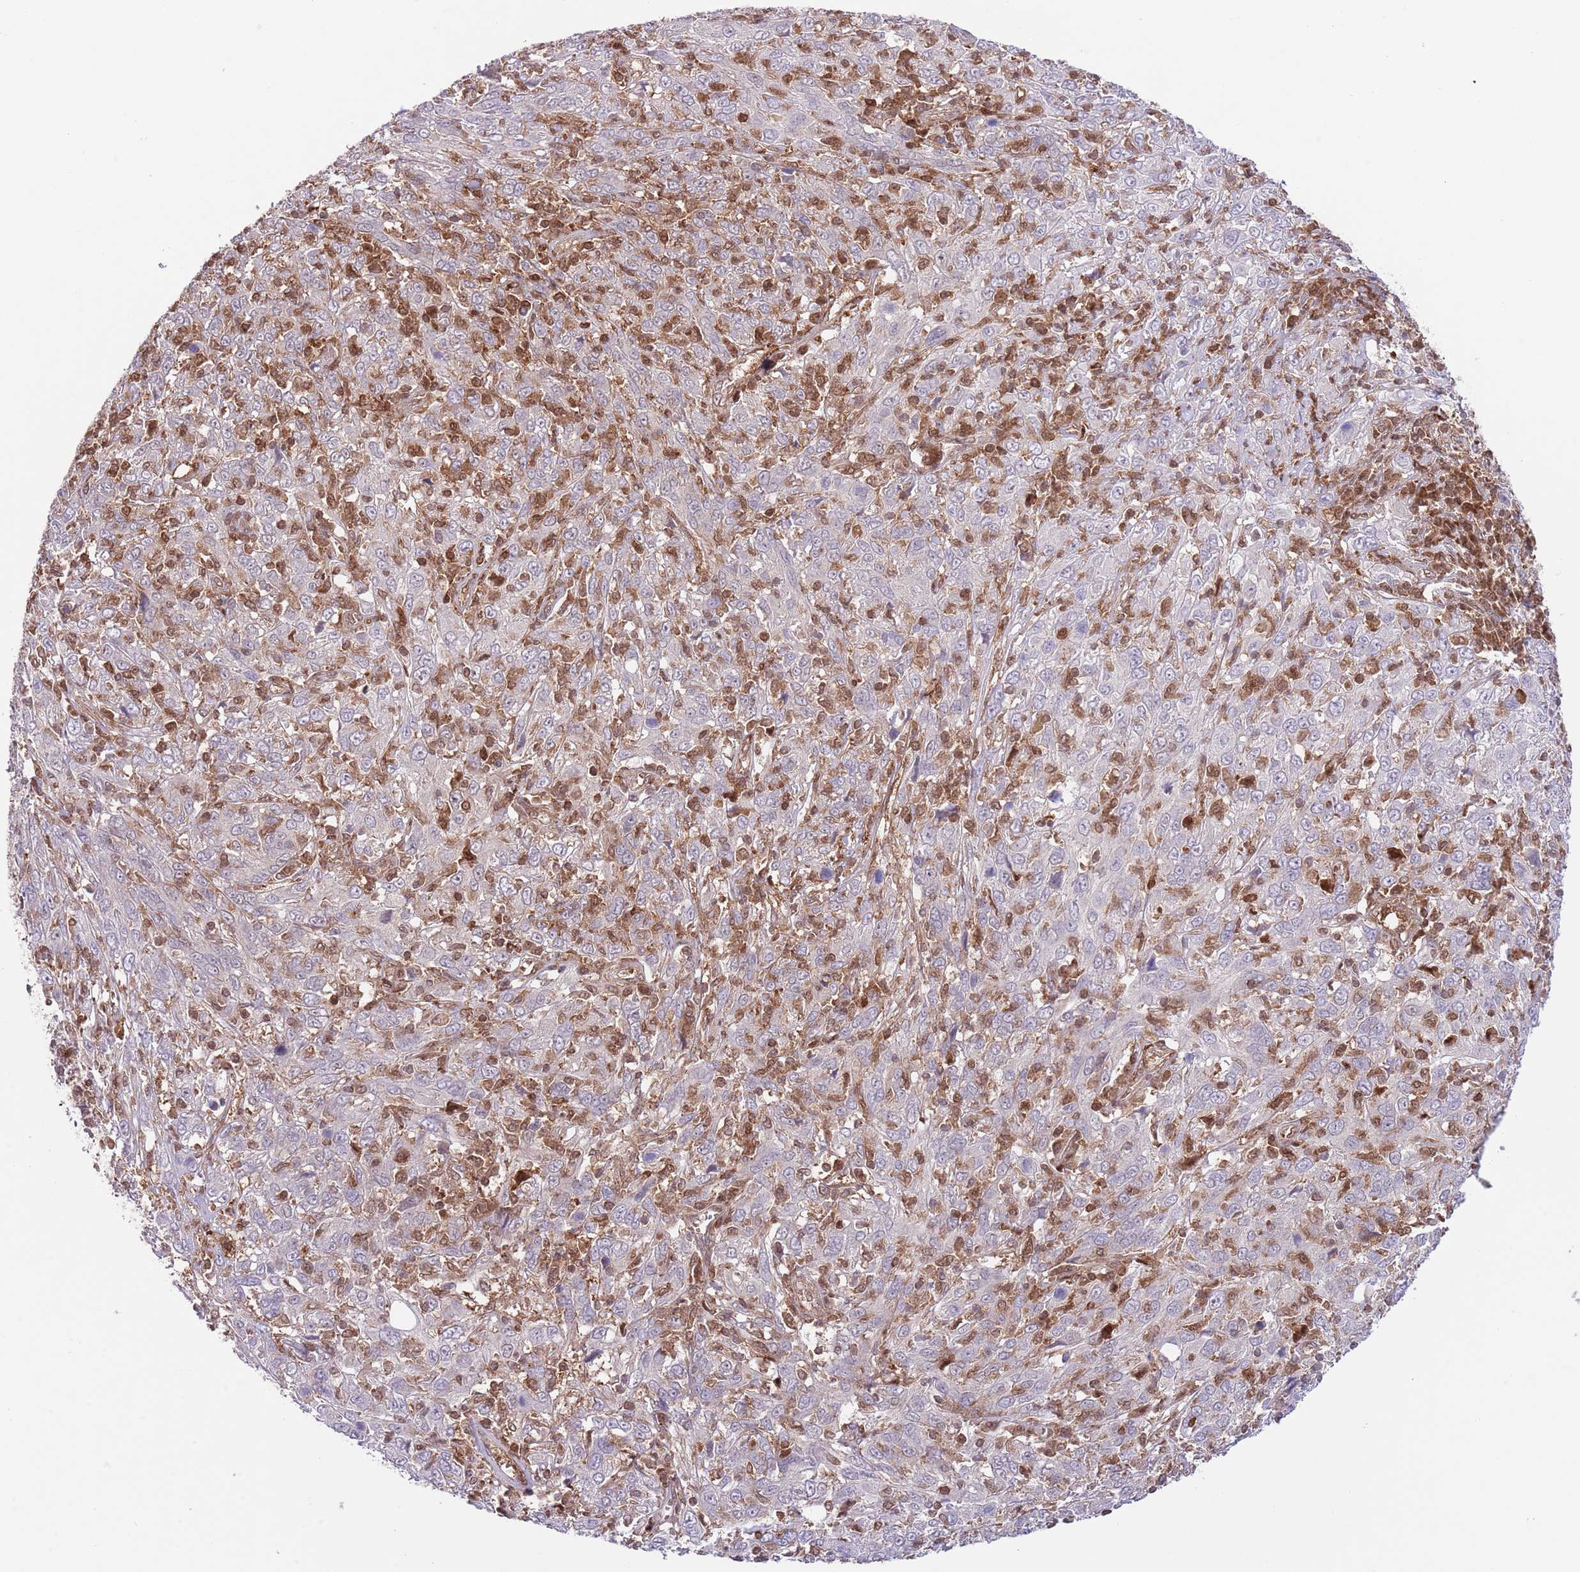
{"staining": {"intensity": "negative", "quantity": "none", "location": "none"}, "tissue": "cervical cancer", "cell_type": "Tumor cells", "image_type": "cancer", "snomed": [{"axis": "morphology", "description": "Squamous cell carcinoma, NOS"}, {"axis": "topography", "description": "Cervix"}], "caption": "Tumor cells are negative for brown protein staining in squamous cell carcinoma (cervical).", "gene": "HDHD2", "patient": {"sex": "female", "age": 46}}